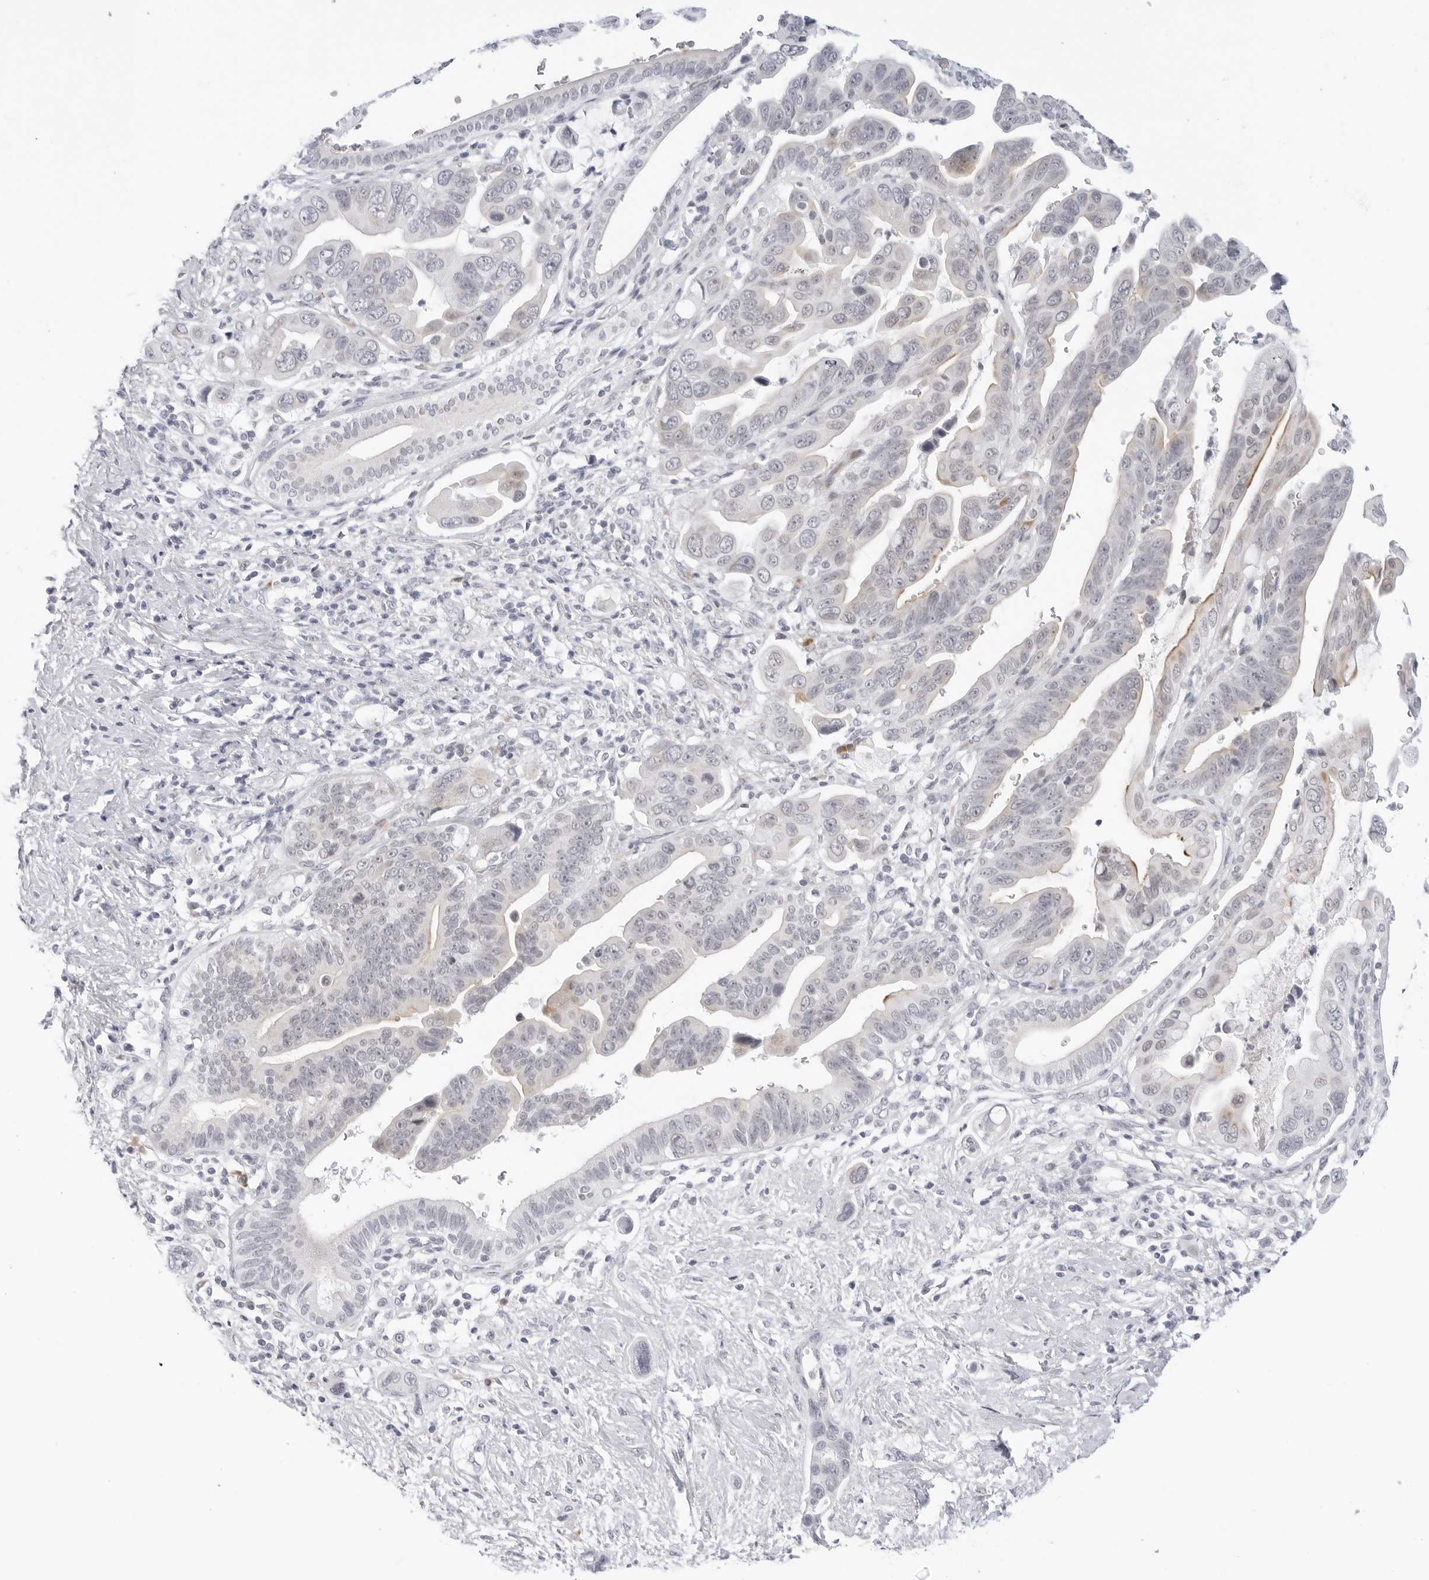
{"staining": {"intensity": "moderate", "quantity": "<25%", "location": "cytoplasmic/membranous"}, "tissue": "pancreatic cancer", "cell_type": "Tumor cells", "image_type": "cancer", "snomed": [{"axis": "morphology", "description": "Adenocarcinoma, NOS"}, {"axis": "topography", "description": "Pancreas"}], "caption": "A brown stain shows moderate cytoplasmic/membranous positivity of a protein in pancreatic adenocarcinoma tumor cells.", "gene": "EDN2", "patient": {"sex": "female", "age": 72}}